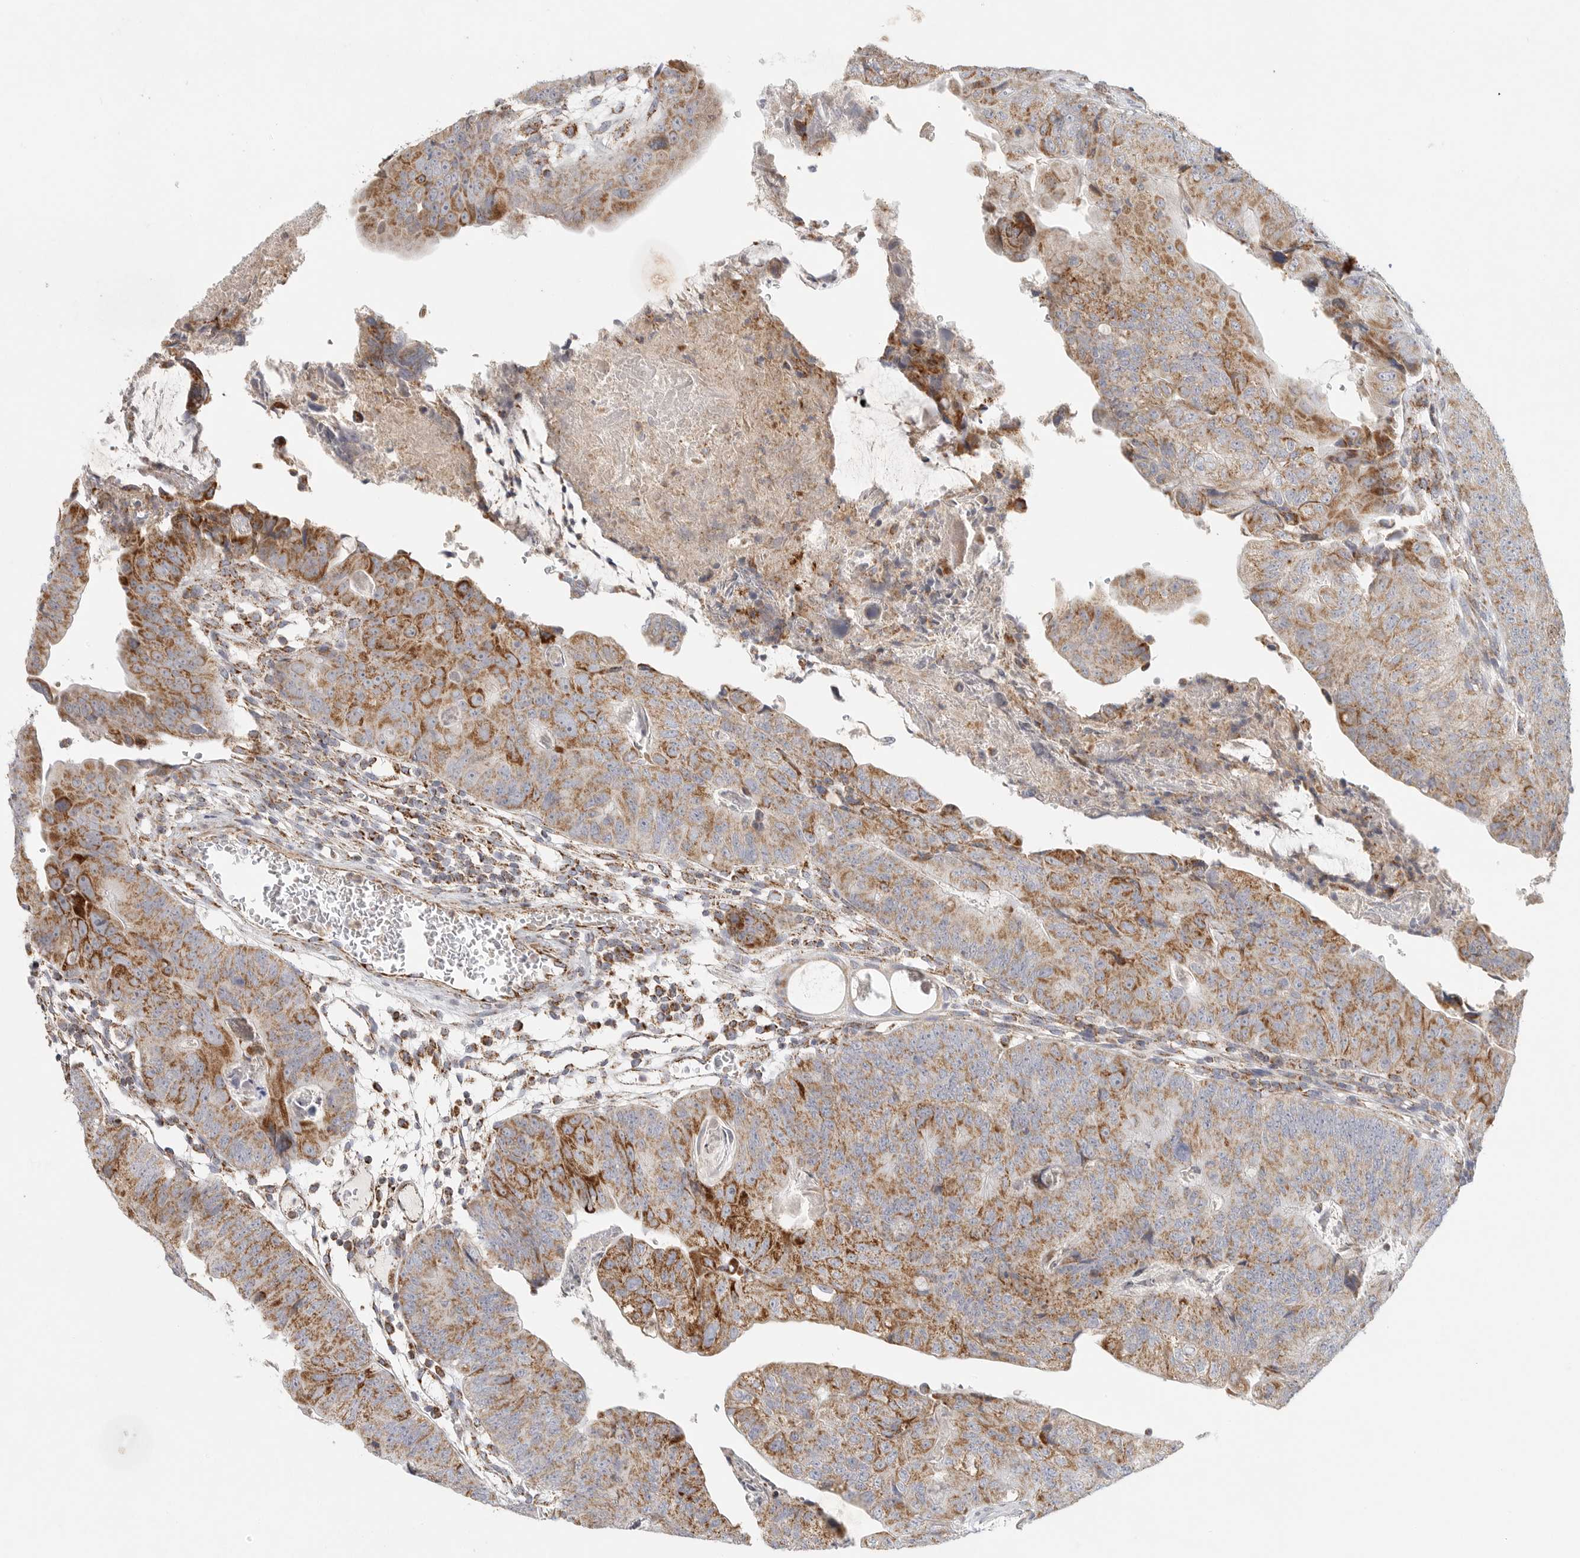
{"staining": {"intensity": "moderate", "quantity": ">75%", "location": "cytoplasmic/membranous"}, "tissue": "colorectal cancer", "cell_type": "Tumor cells", "image_type": "cancer", "snomed": [{"axis": "morphology", "description": "Adenocarcinoma, NOS"}, {"axis": "topography", "description": "Colon"}], "caption": "Immunohistochemical staining of colorectal cancer (adenocarcinoma) displays moderate cytoplasmic/membranous protein positivity in approximately >75% of tumor cells. The staining was performed using DAB (3,3'-diaminobenzidine) to visualize the protein expression in brown, while the nuclei were stained in blue with hematoxylin (Magnification: 20x).", "gene": "SLC25A26", "patient": {"sex": "female", "age": 67}}